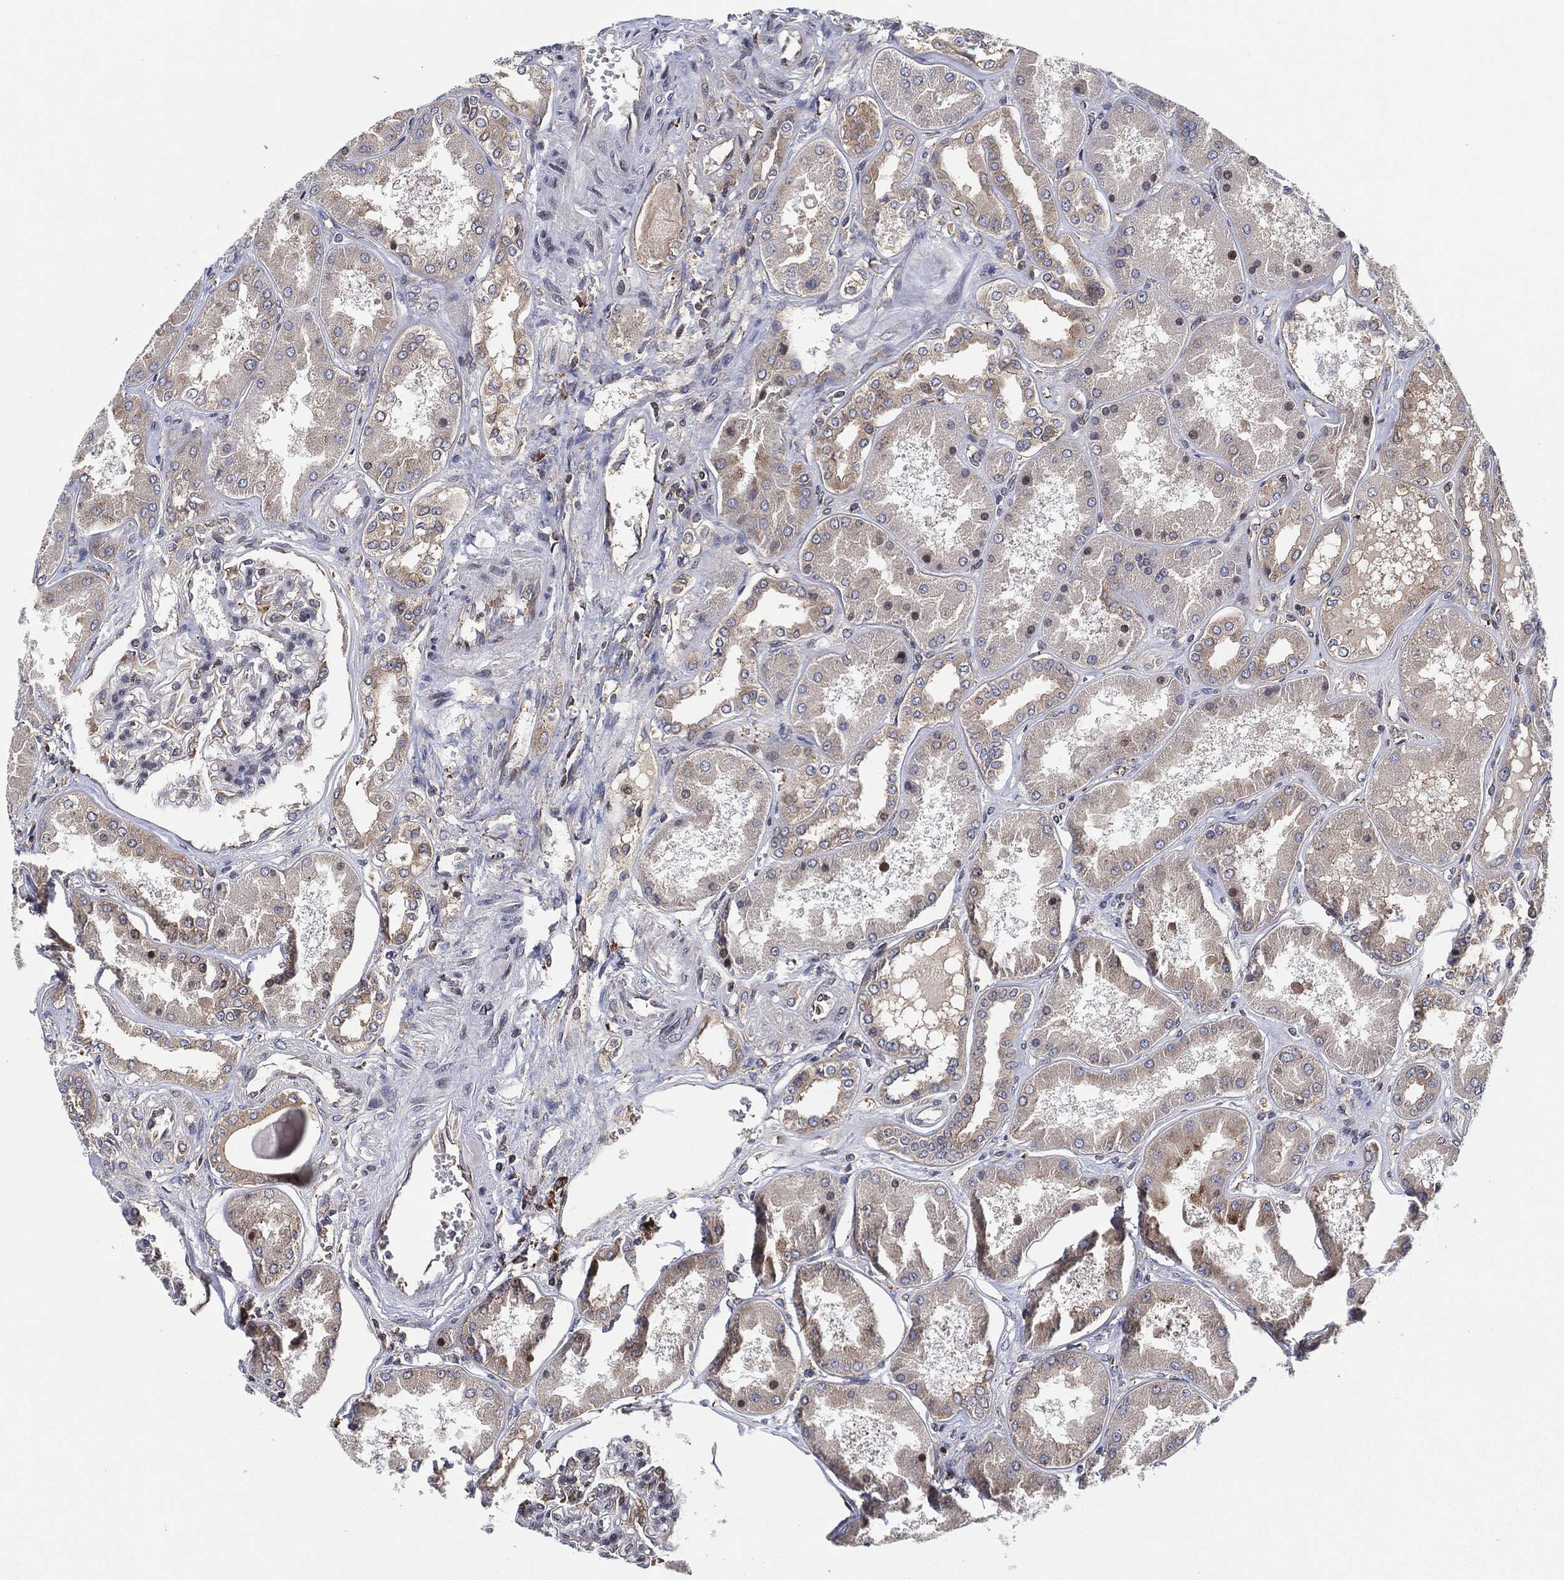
{"staining": {"intensity": "weak", "quantity": "<25%", "location": "cytoplasmic/membranous"}, "tissue": "kidney", "cell_type": "Cells in glomeruli", "image_type": "normal", "snomed": [{"axis": "morphology", "description": "Normal tissue, NOS"}, {"axis": "topography", "description": "Kidney"}], "caption": "Kidney was stained to show a protein in brown. There is no significant positivity in cells in glomeruli. (Stains: DAB (3,3'-diaminobenzidine) immunohistochemistry (IHC) with hematoxylin counter stain, Microscopy: brightfield microscopy at high magnification).", "gene": "EIF2S2", "patient": {"sex": "female", "age": 56}}